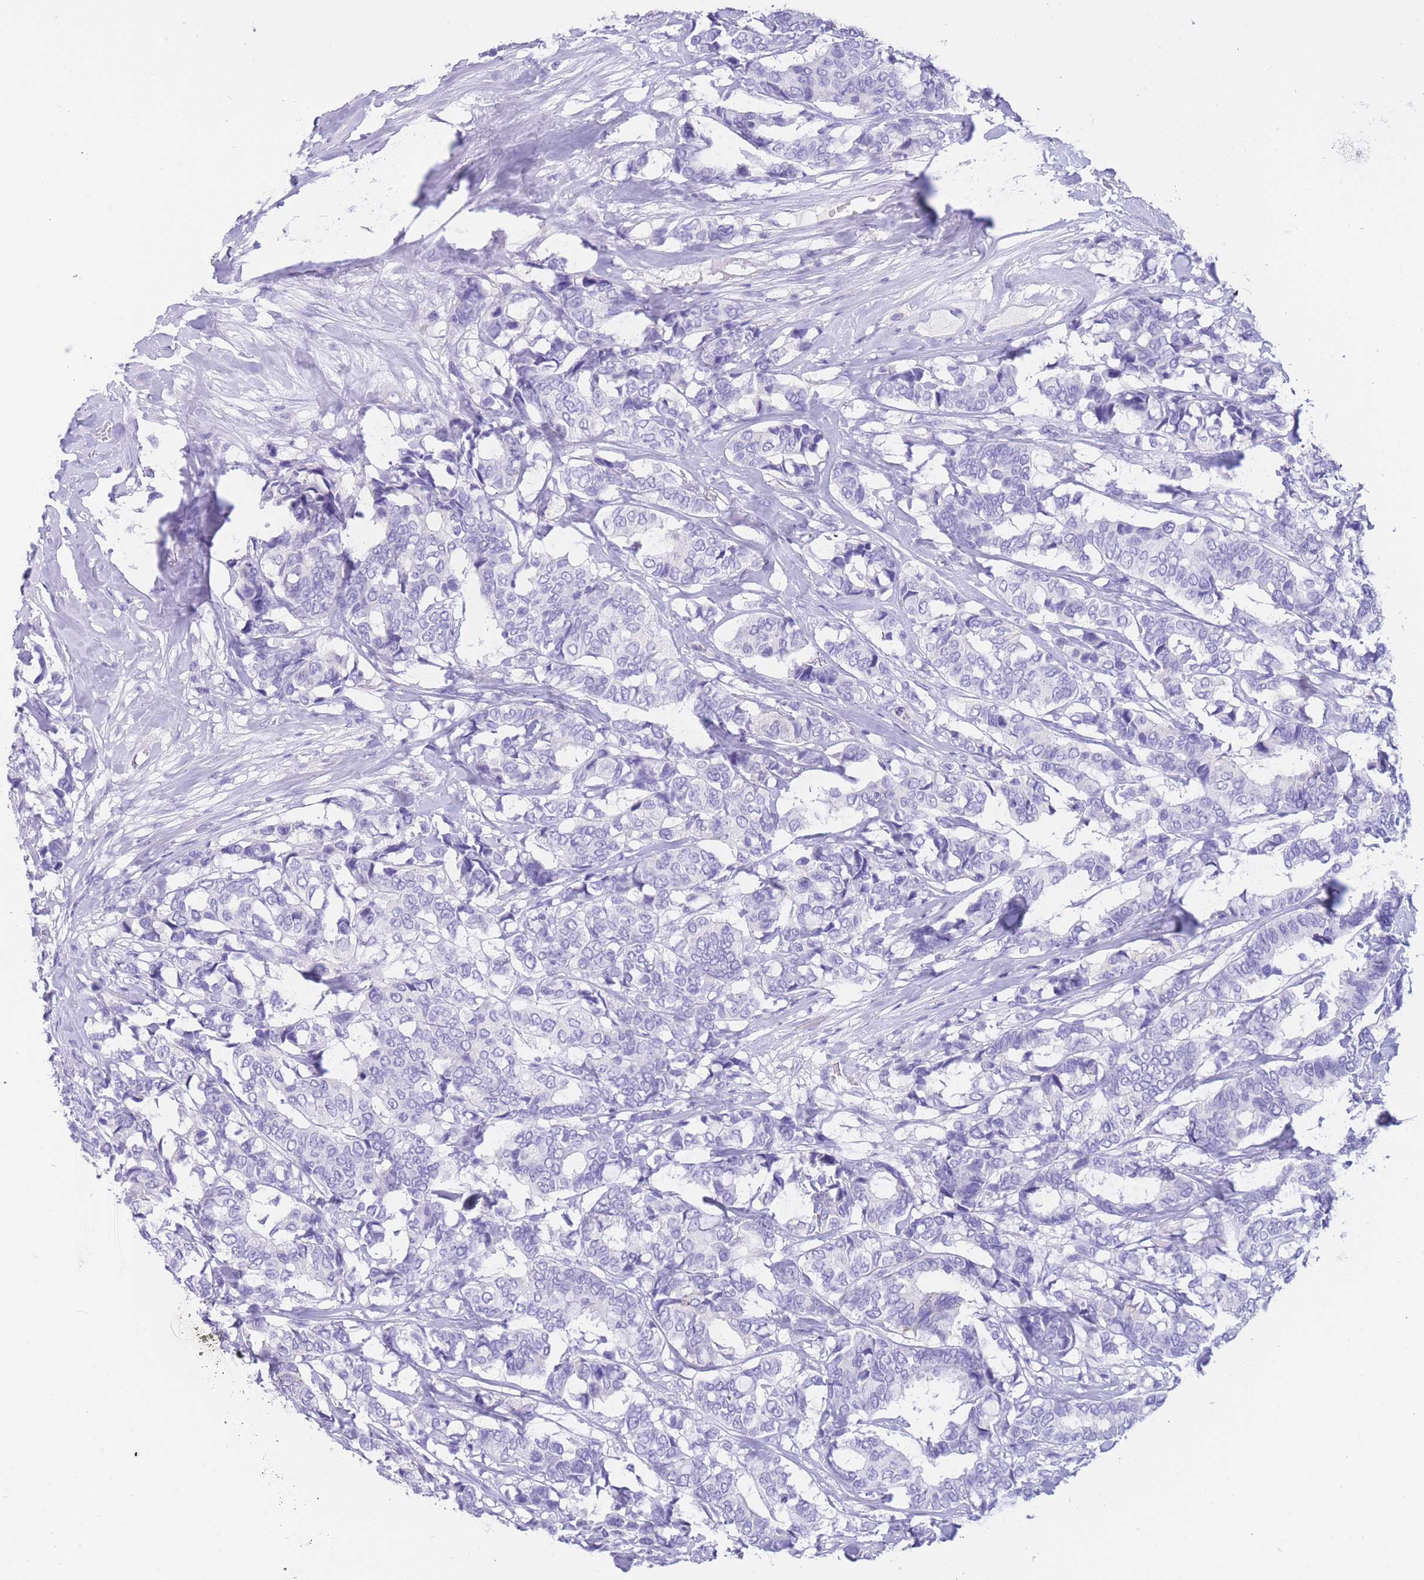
{"staining": {"intensity": "negative", "quantity": "none", "location": "none"}, "tissue": "breast cancer", "cell_type": "Tumor cells", "image_type": "cancer", "snomed": [{"axis": "morphology", "description": "Duct carcinoma"}, {"axis": "topography", "description": "Breast"}], "caption": "This is an immunohistochemistry (IHC) photomicrograph of human breast cancer. There is no expression in tumor cells.", "gene": "SULT1A1", "patient": {"sex": "female", "age": 87}}